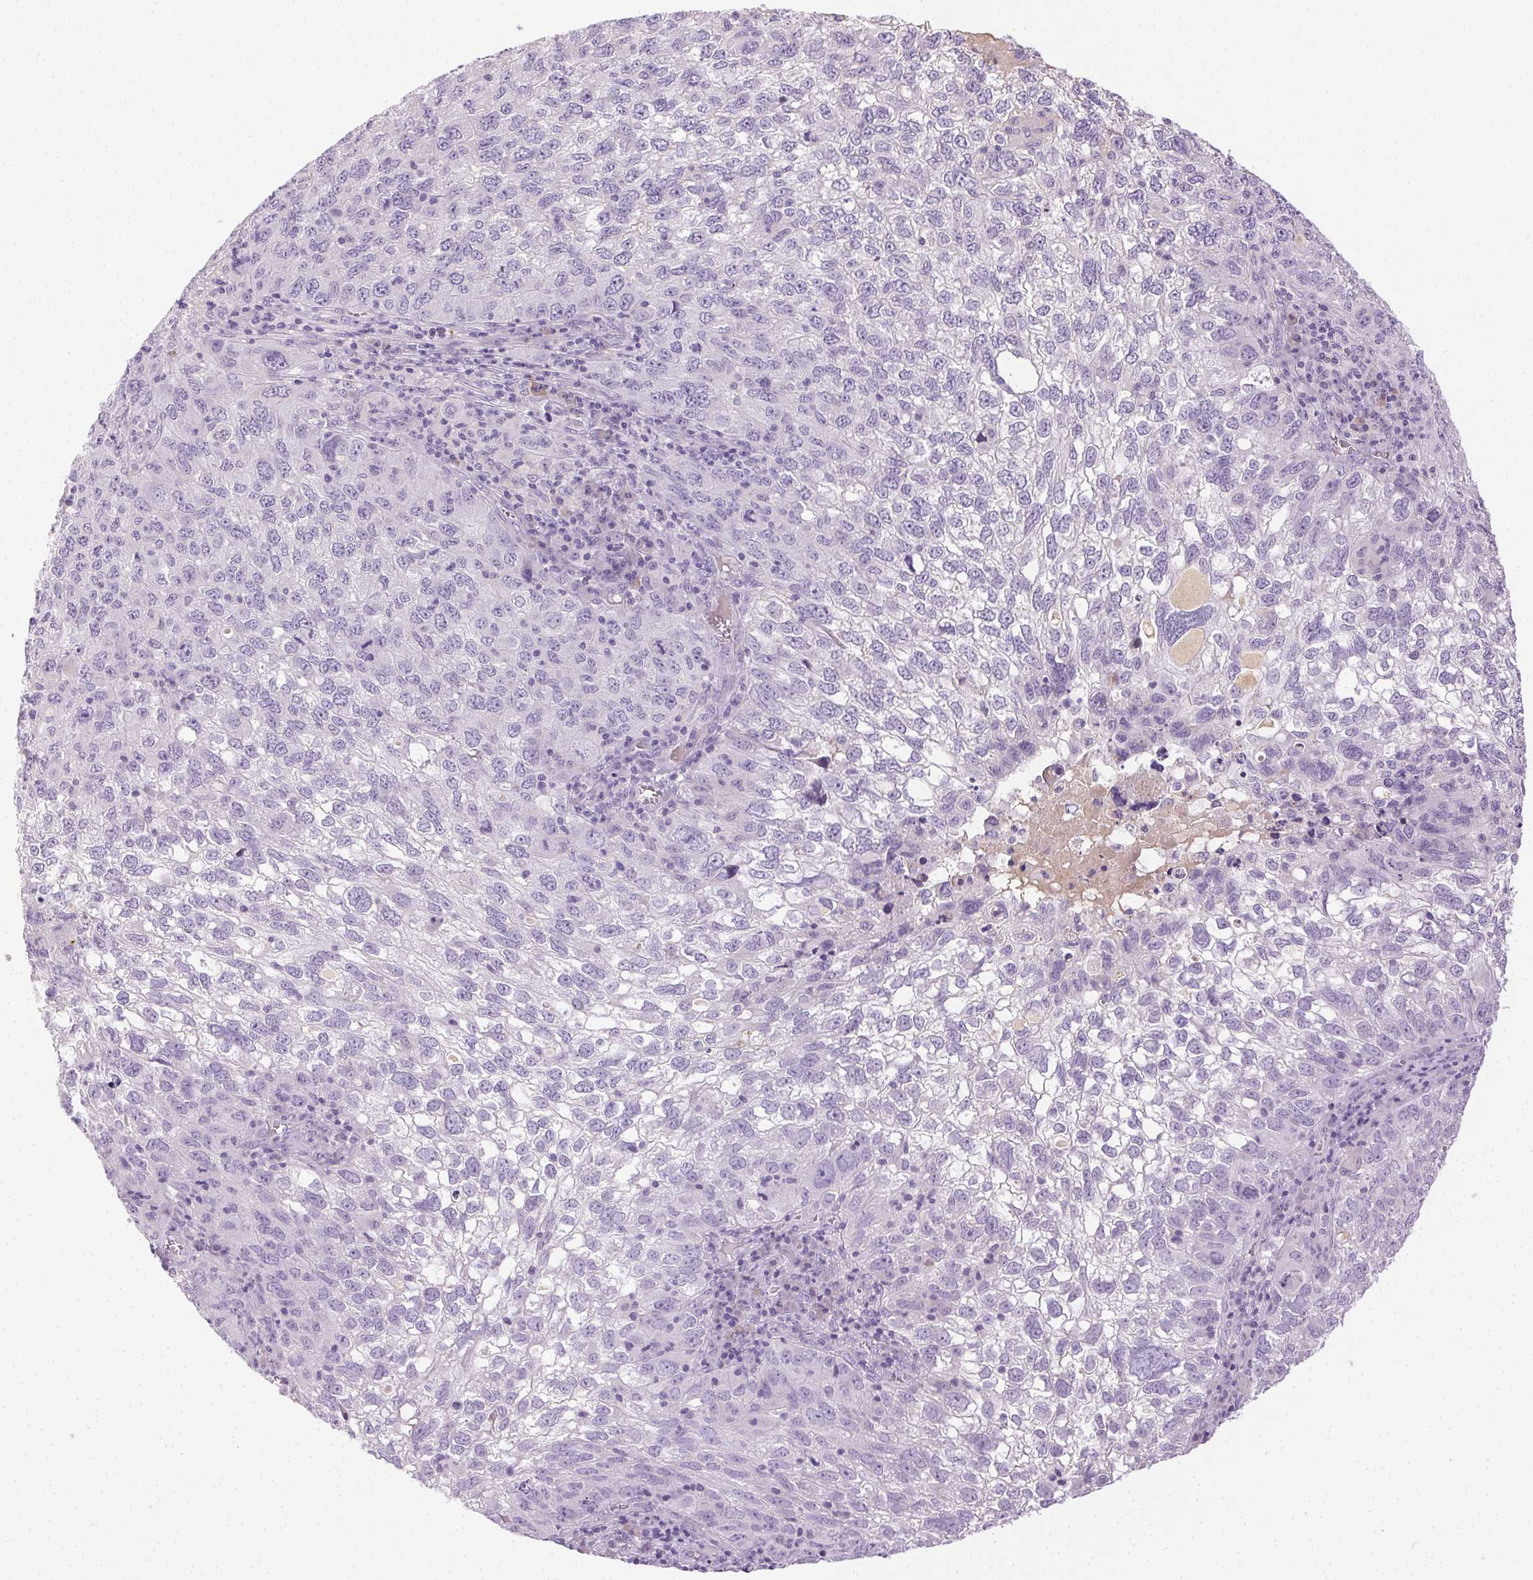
{"staining": {"intensity": "negative", "quantity": "none", "location": "none"}, "tissue": "cervical cancer", "cell_type": "Tumor cells", "image_type": "cancer", "snomed": [{"axis": "morphology", "description": "Squamous cell carcinoma, NOS"}, {"axis": "topography", "description": "Cervix"}], "caption": "A photomicrograph of cervical cancer stained for a protein demonstrates no brown staining in tumor cells.", "gene": "BPIFB2", "patient": {"sex": "female", "age": 55}}